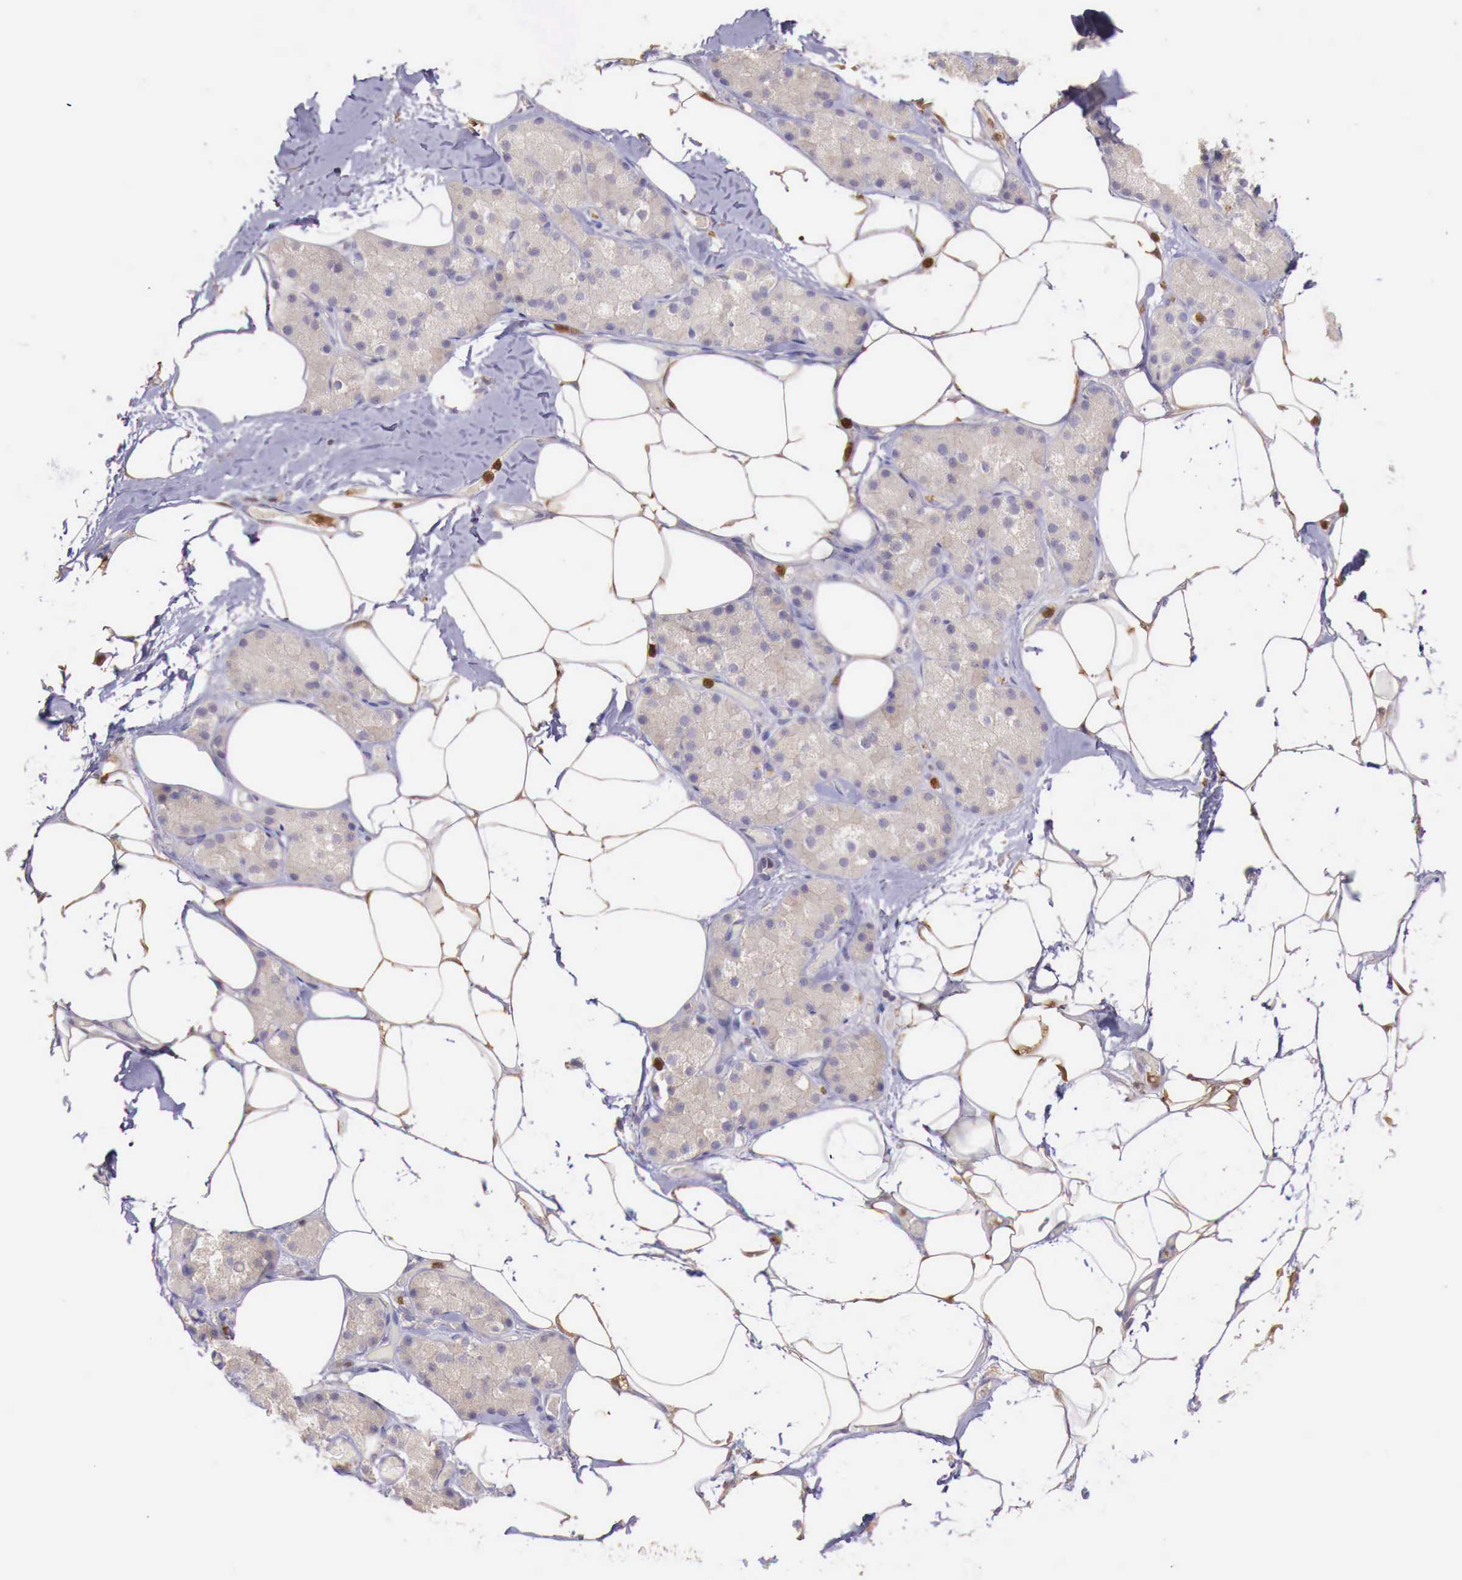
{"staining": {"intensity": "weak", "quantity": "25%-75%", "location": "cytoplasmic/membranous"}, "tissue": "skeletal muscle", "cell_type": "Myocytes", "image_type": "normal", "snomed": [{"axis": "morphology", "description": "Normal tissue, NOS"}, {"axis": "topography", "description": "Skeletal muscle"}, {"axis": "topography", "description": "Parathyroid gland"}], "caption": "Weak cytoplasmic/membranous expression is appreciated in approximately 25%-75% of myocytes in unremarkable skeletal muscle. The protein is stained brown, and the nuclei are stained in blue (DAB IHC with brightfield microscopy, high magnification).", "gene": "GAB2", "patient": {"sex": "female", "age": 37}}